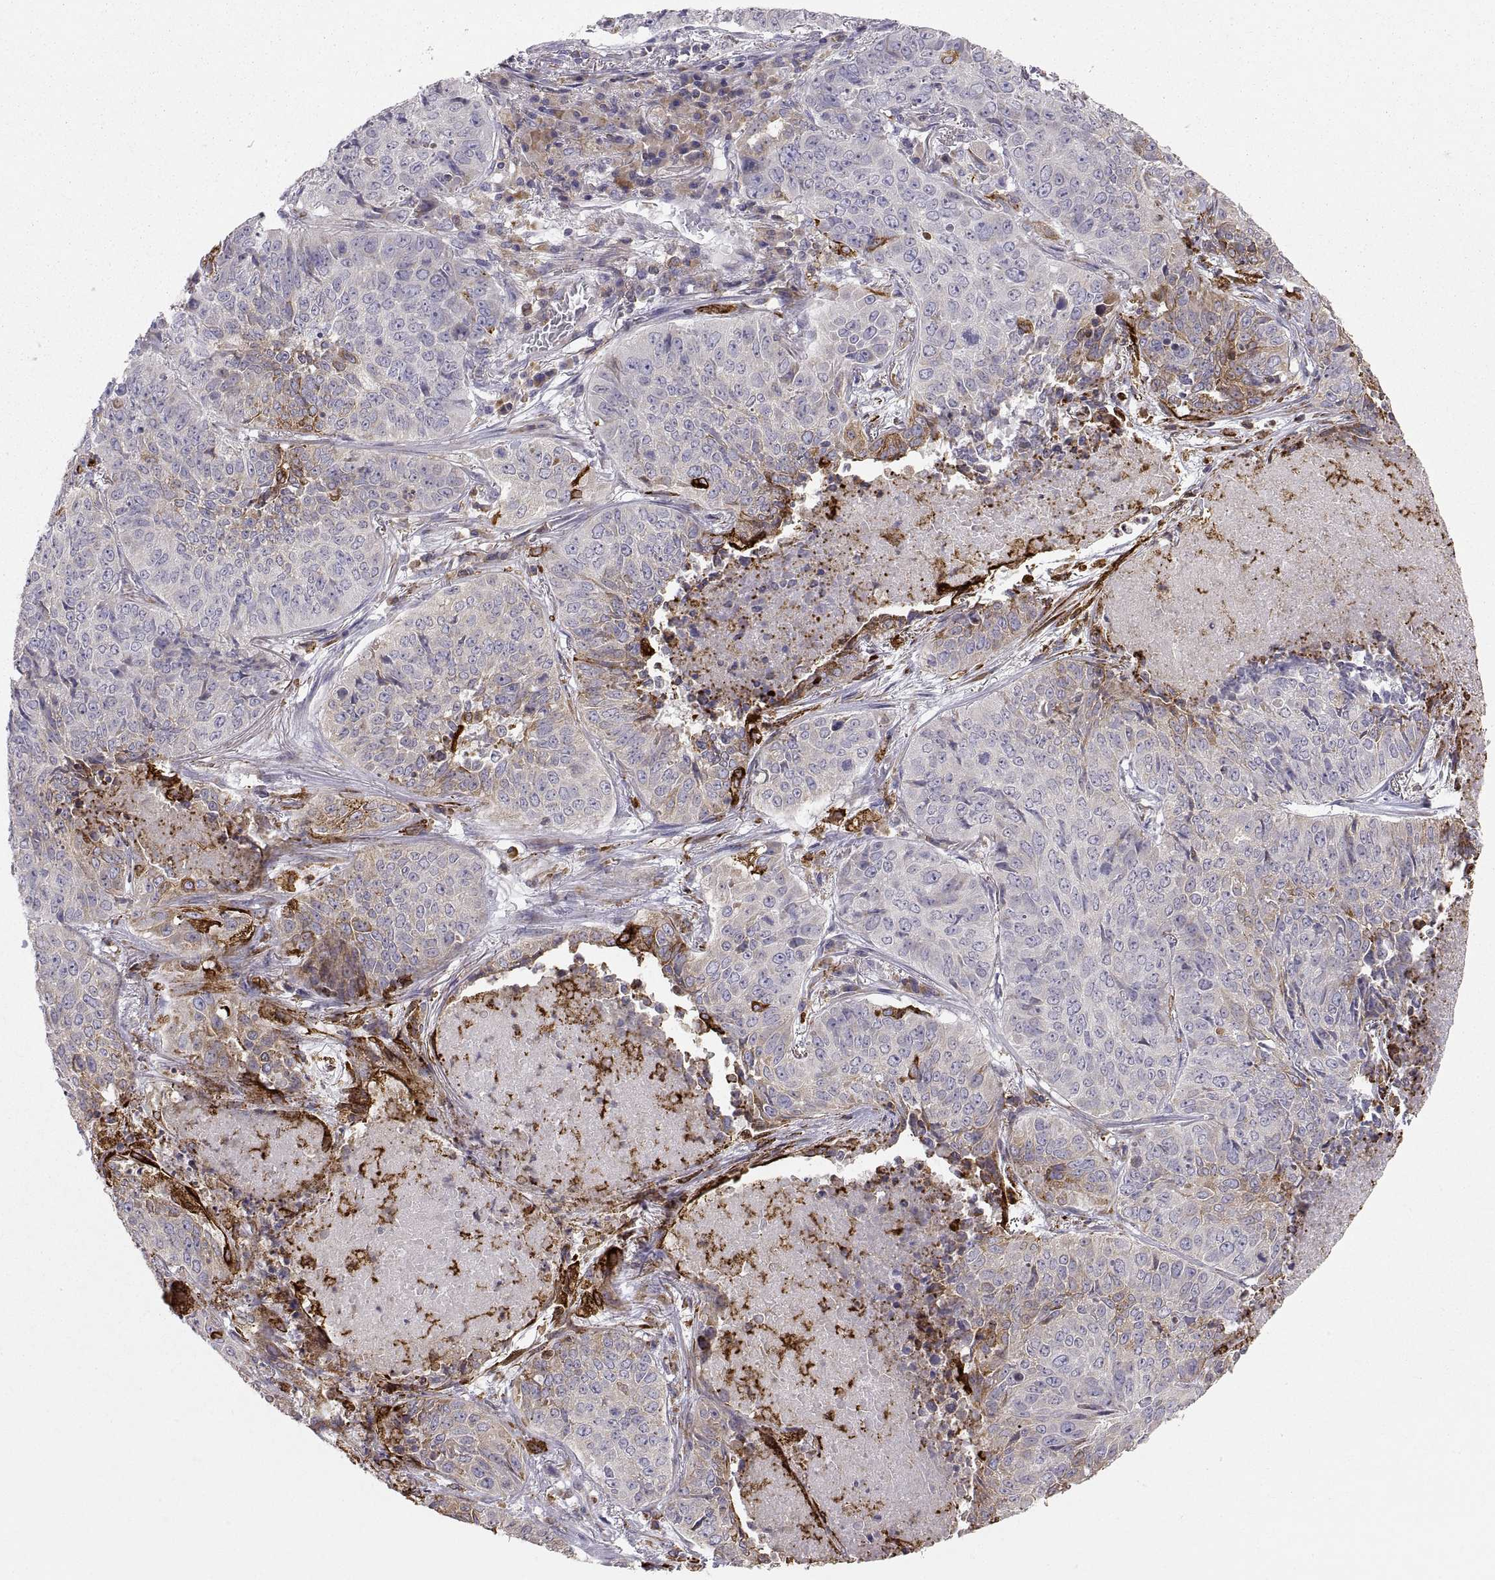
{"staining": {"intensity": "weak", "quantity": "<25%", "location": "cytoplasmic/membranous"}, "tissue": "lung cancer", "cell_type": "Tumor cells", "image_type": "cancer", "snomed": [{"axis": "morphology", "description": "Normal tissue, NOS"}, {"axis": "morphology", "description": "Squamous cell carcinoma, NOS"}, {"axis": "topography", "description": "Bronchus"}, {"axis": "topography", "description": "Lung"}], "caption": "Tumor cells are negative for protein expression in human lung cancer (squamous cell carcinoma). (Brightfield microscopy of DAB immunohistochemistry (IHC) at high magnification).", "gene": "ERO1A", "patient": {"sex": "male", "age": 64}}